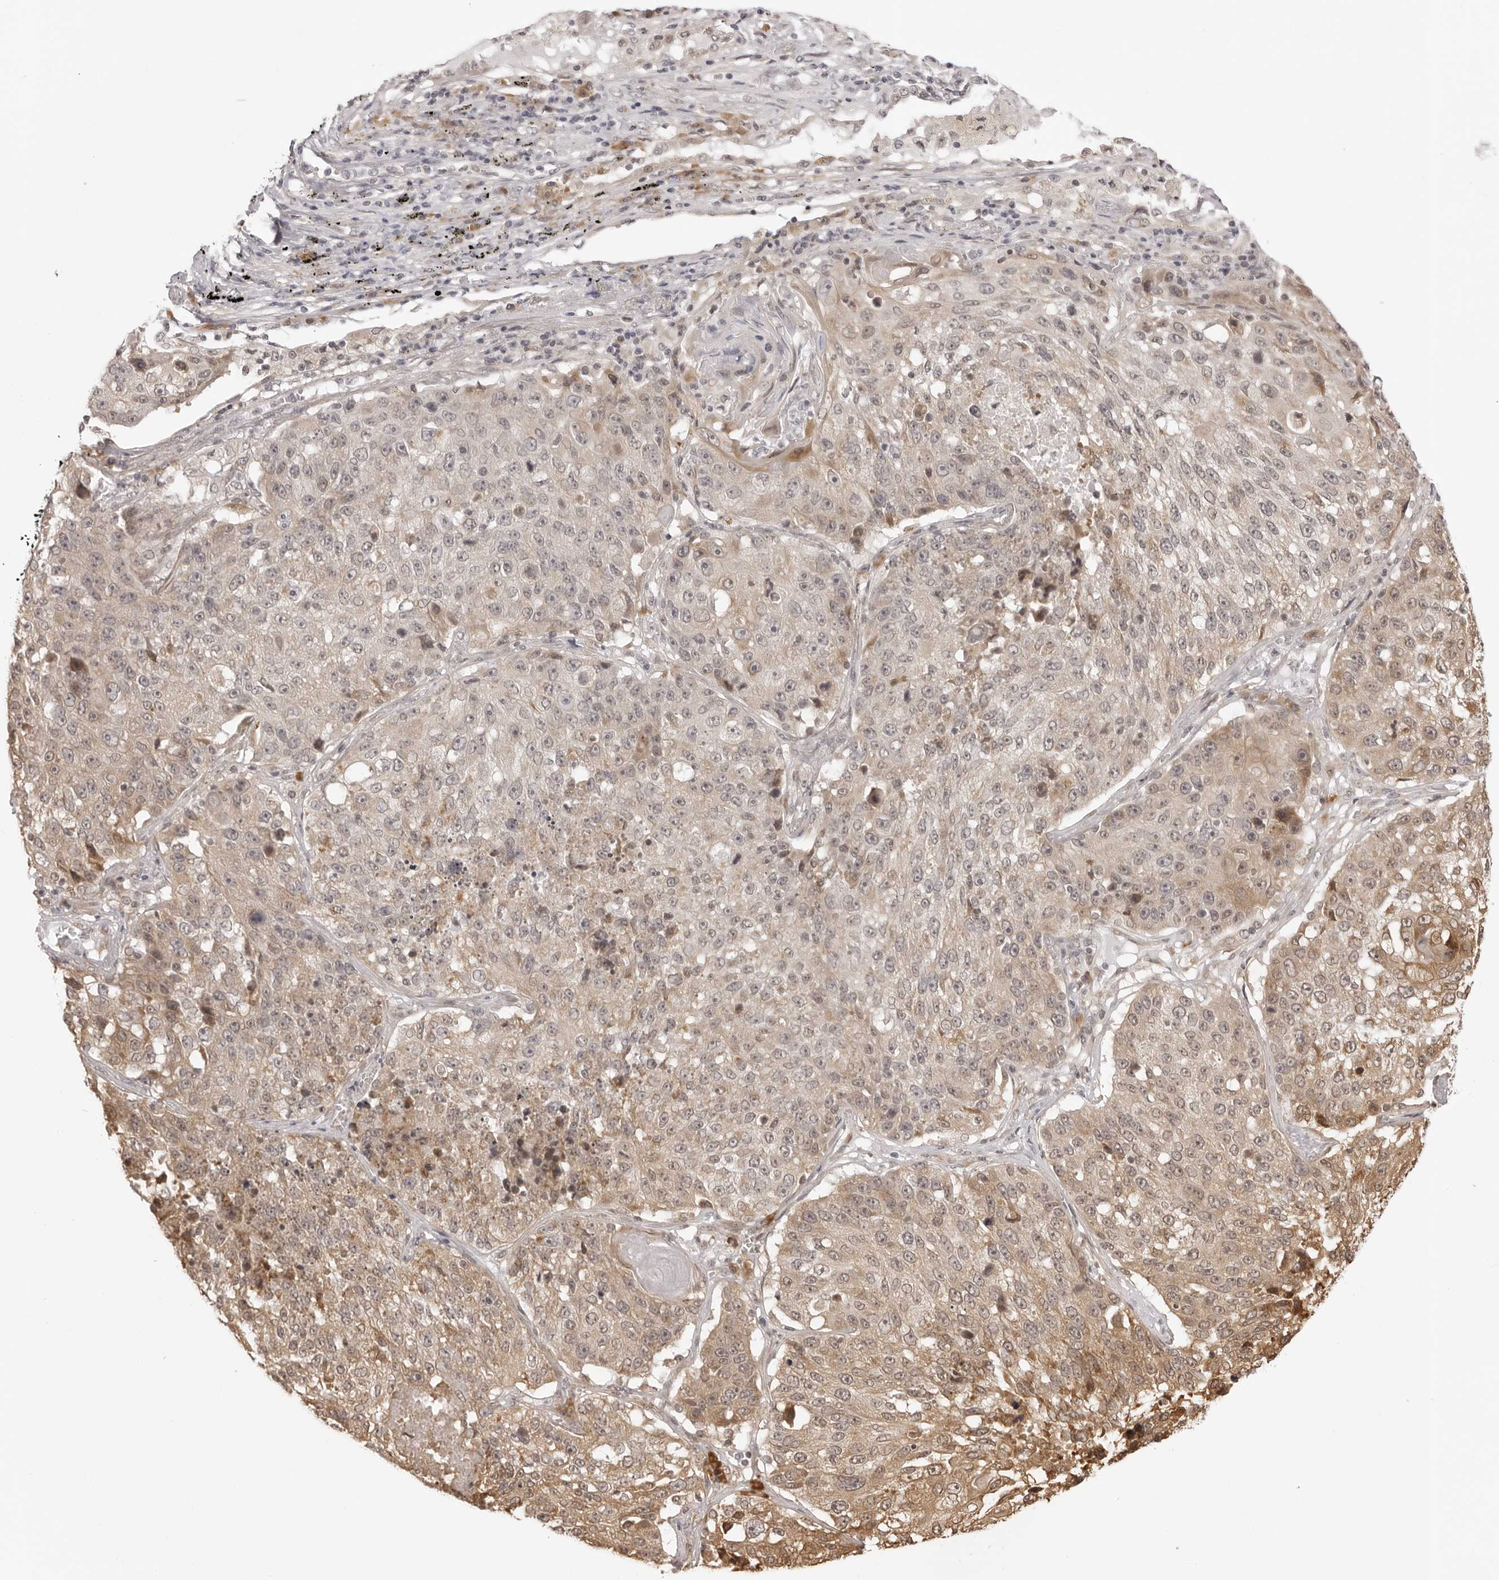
{"staining": {"intensity": "weak", "quantity": "25%-75%", "location": "cytoplasmic/membranous"}, "tissue": "lung cancer", "cell_type": "Tumor cells", "image_type": "cancer", "snomed": [{"axis": "morphology", "description": "Squamous cell carcinoma, NOS"}, {"axis": "topography", "description": "Lung"}], "caption": "IHC image of neoplastic tissue: human lung cancer stained using immunohistochemistry shows low levels of weak protein expression localized specifically in the cytoplasmic/membranous of tumor cells, appearing as a cytoplasmic/membranous brown color.", "gene": "ZC3H11A", "patient": {"sex": "male", "age": 61}}